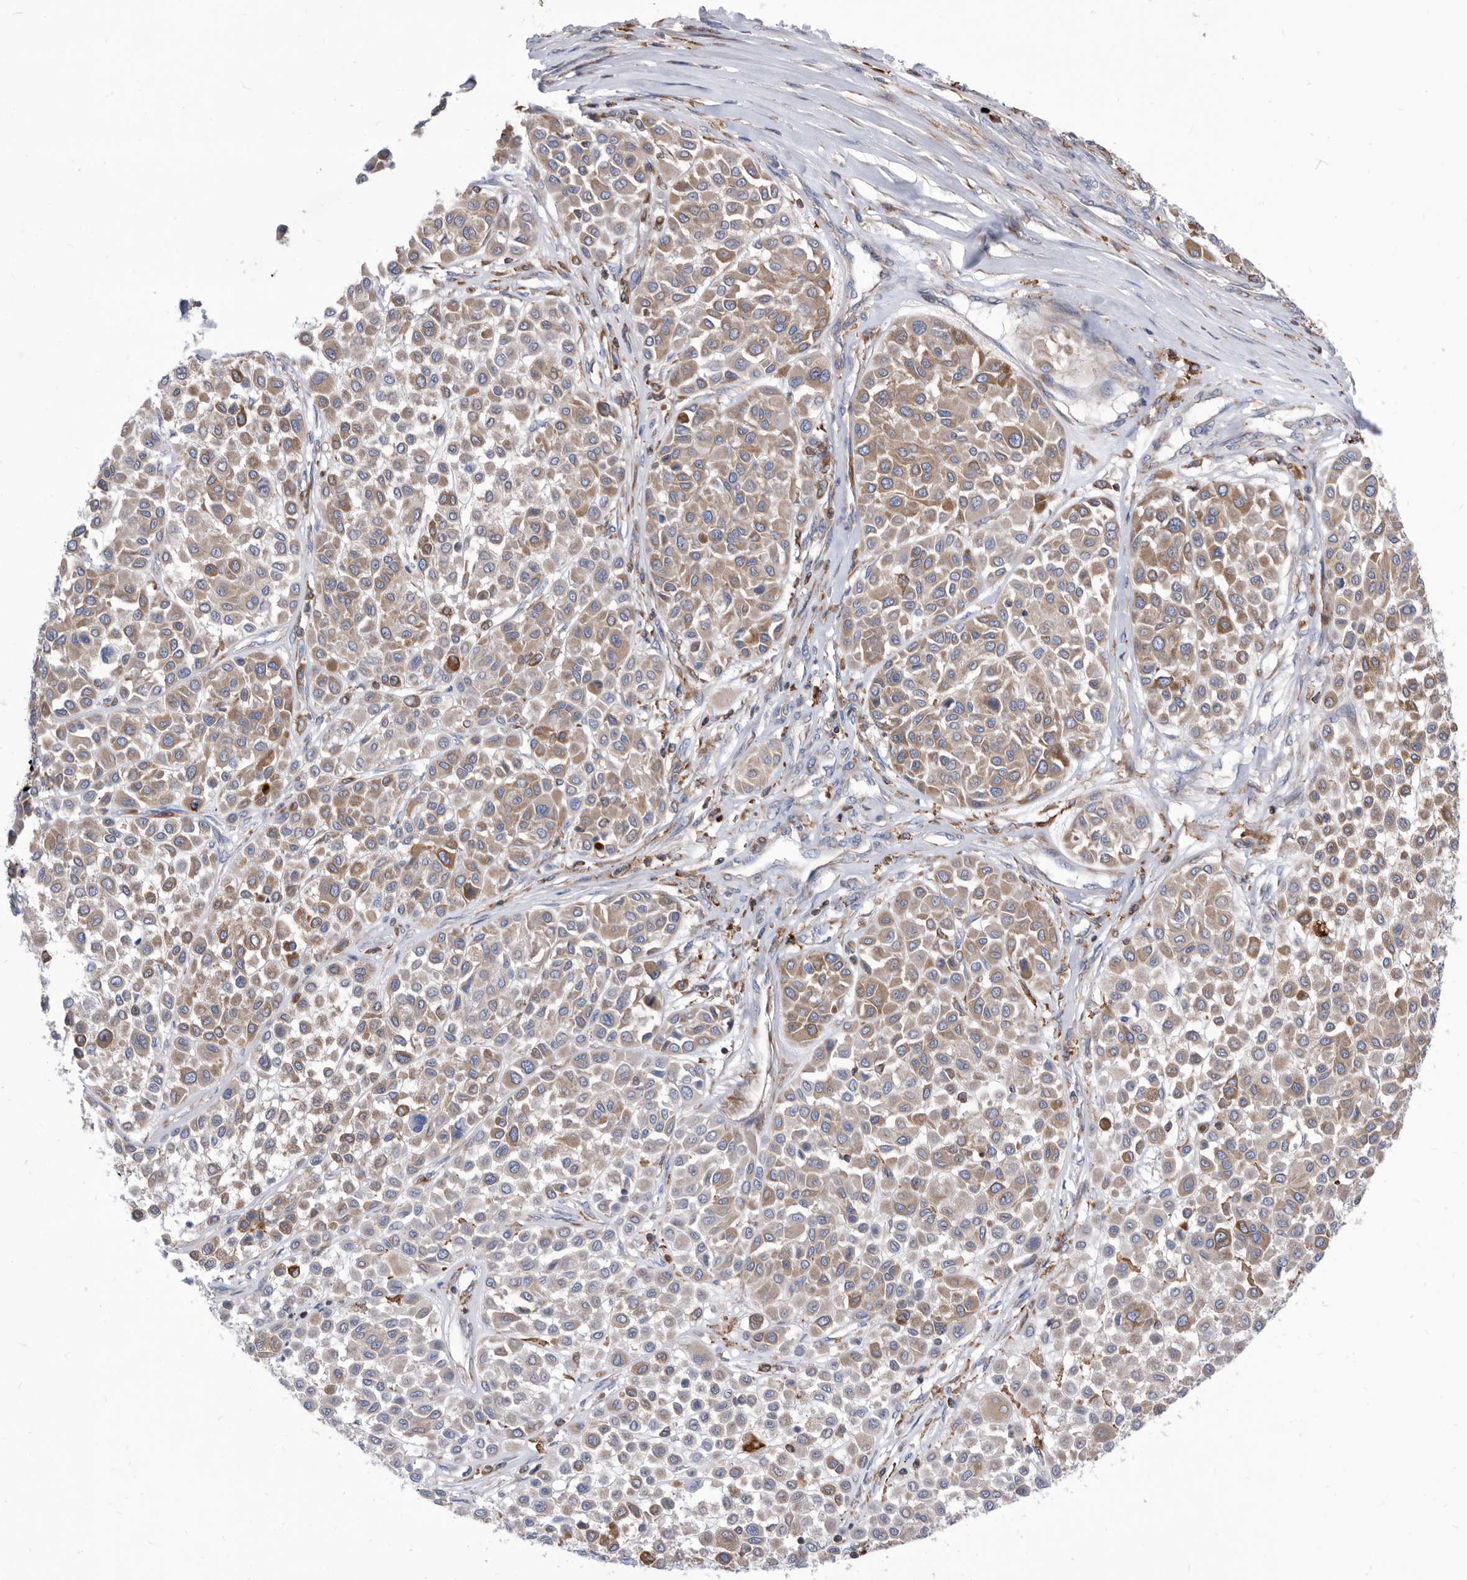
{"staining": {"intensity": "weak", "quantity": "25%-75%", "location": "cytoplasmic/membranous"}, "tissue": "melanoma", "cell_type": "Tumor cells", "image_type": "cancer", "snomed": [{"axis": "morphology", "description": "Malignant melanoma, Metastatic site"}, {"axis": "topography", "description": "Soft tissue"}], "caption": "Melanoma stained with DAB immunohistochemistry (IHC) shows low levels of weak cytoplasmic/membranous positivity in approximately 25%-75% of tumor cells.", "gene": "SMG7", "patient": {"sex": "male", "age": 41}}